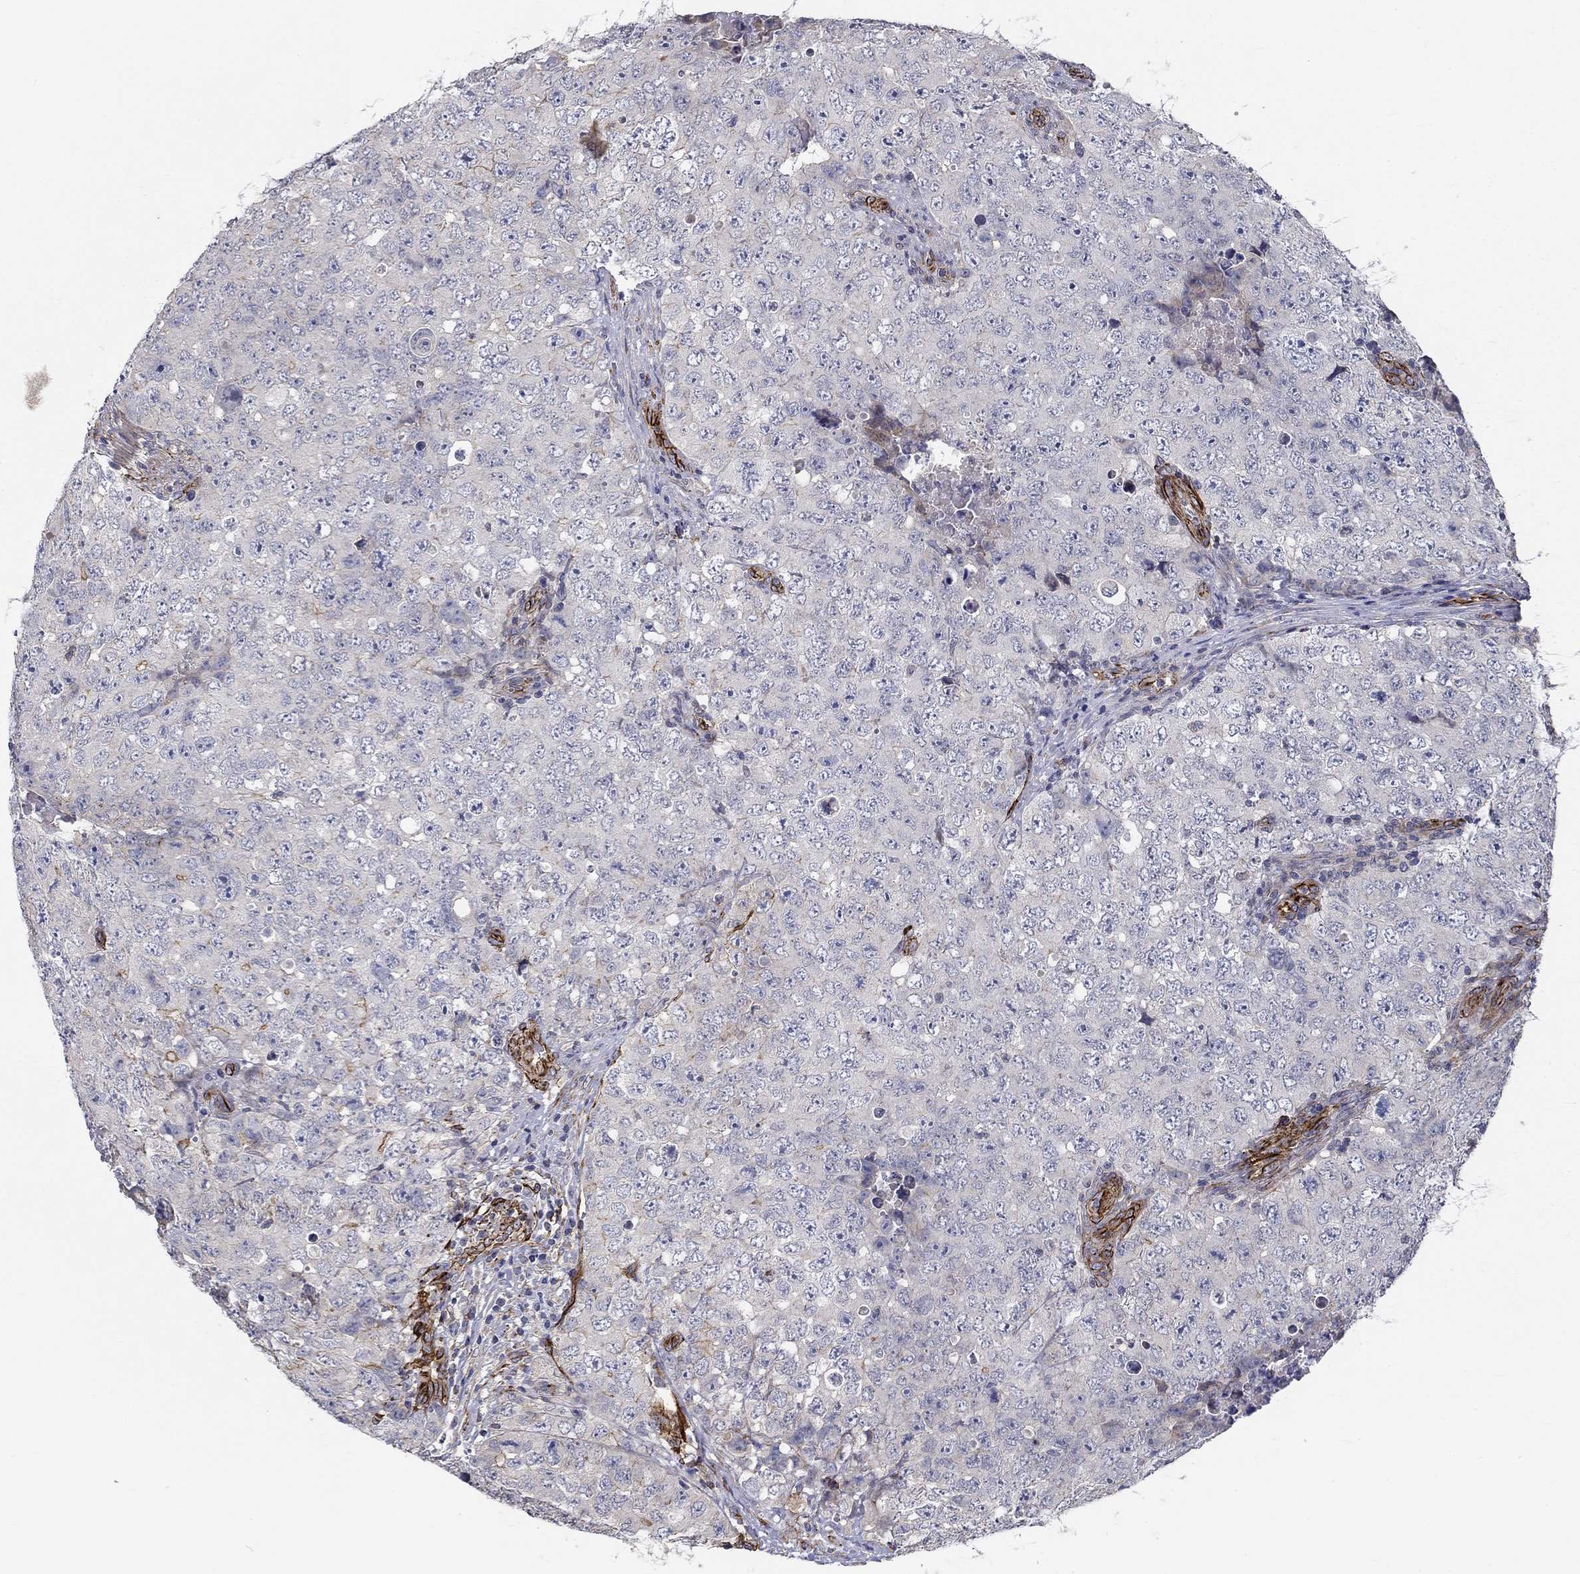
{"staining": {"intensity": "negative", "quantity": "none", "location": "none"}, "tissue": "testis cancer", "cell_type": "Tumor cells", "image_type": "cancer", "snomed": [{"axis": "morphology", "description": "Seminoma, NOS"}, {"axis": "topography", "description": "Testis"}], "caption": "The histopathology image displays no staining of tumor cells in seminoma (testis).", "gene": "SYNC", "patient": {"sex": "male", "age": 34}}